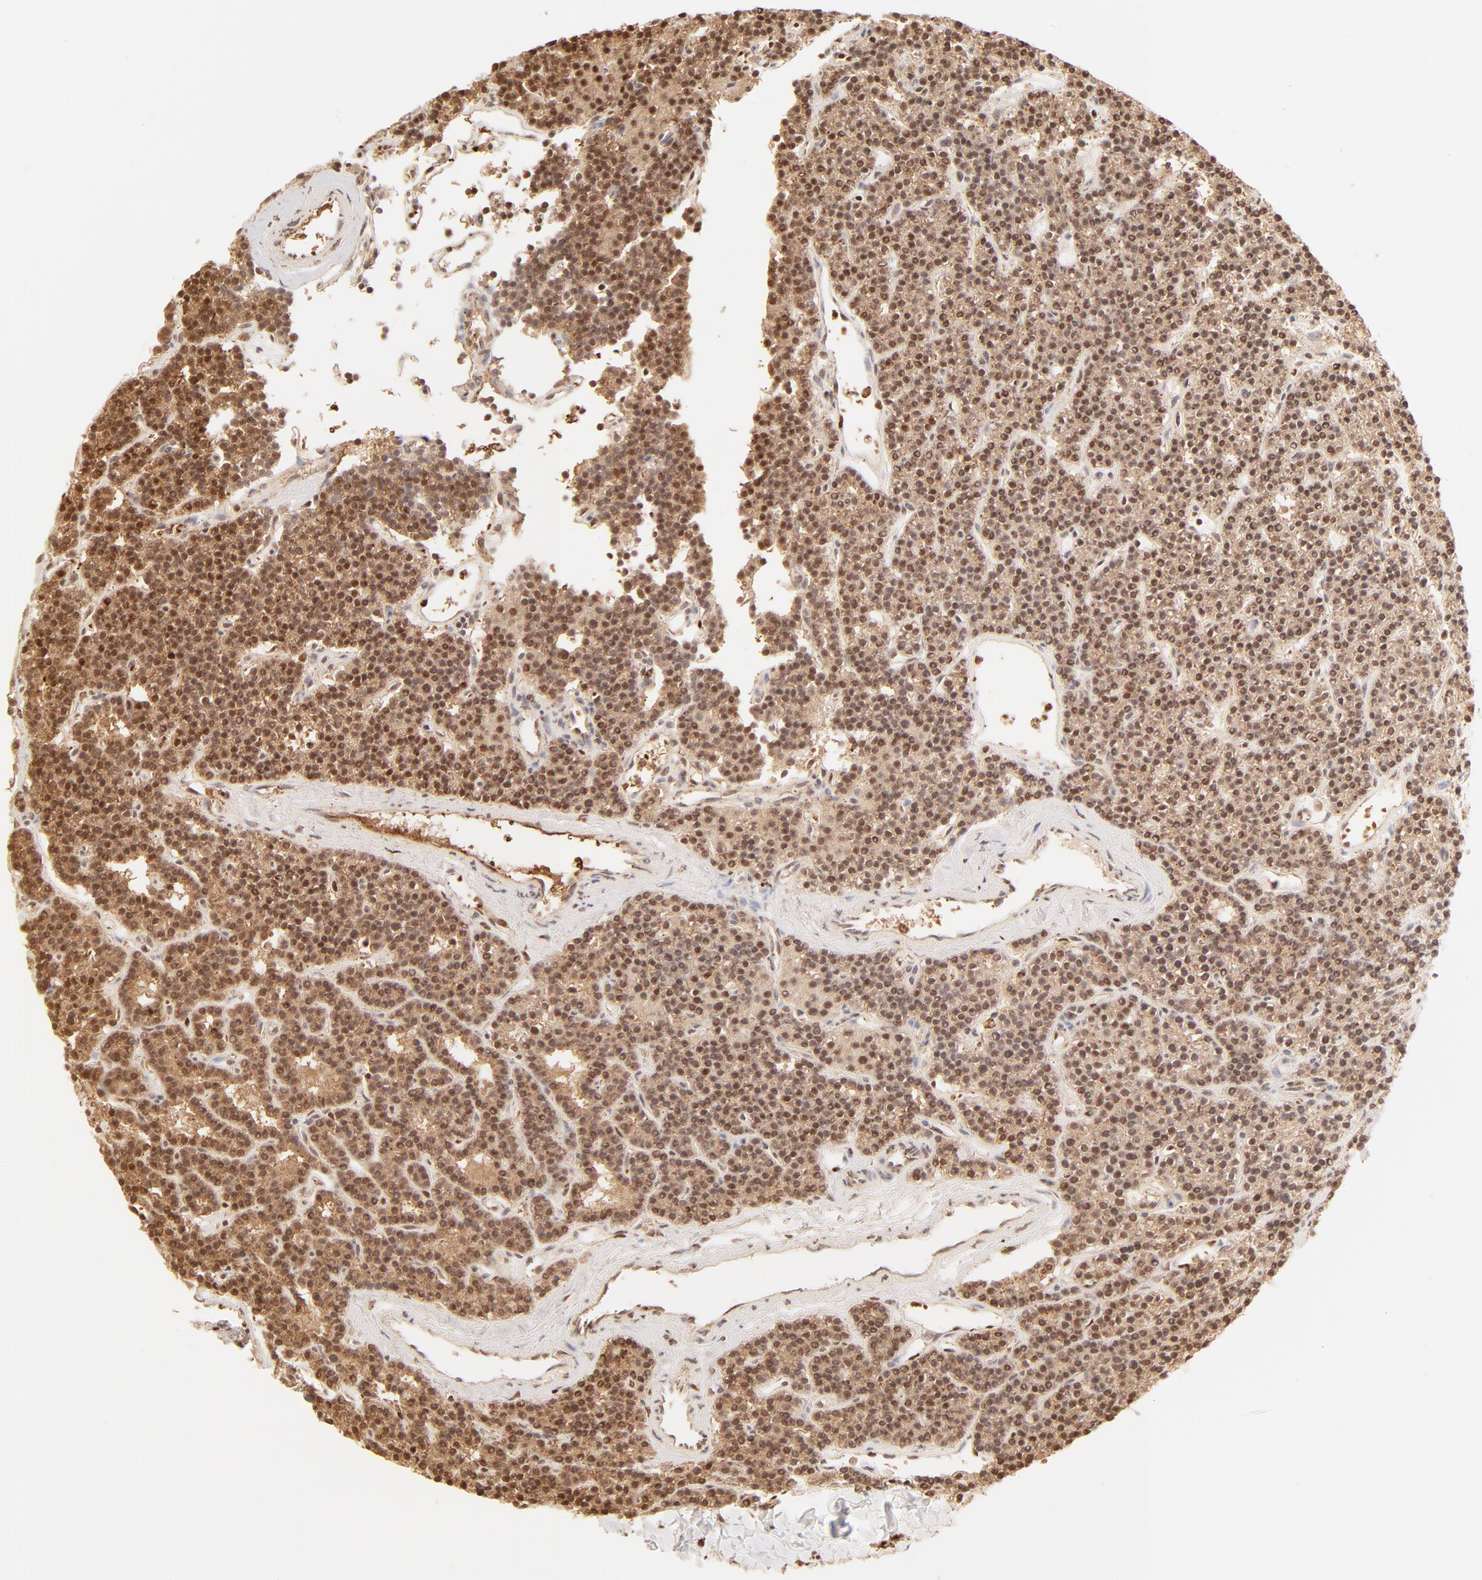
{"staining": {"intensity": "strong", "quantity": ">75%", "location": "cytoplasmic/membranous,nuclear"}, "tissue": "parathyroid gland", "cell_type": "Glandular cells", "image_type": "normal", "snomed": [{"axis": "morphology", "description": "Normal tissue, NOS"}, {"axis": "topography", "description": "Parathyroid gland"}], "caption": "DAB (3,3'-diaminobenzidine) immunohistochemical staining of normal parathyroid gland displays strong cytoplasmic/membranous,nuclear protein positivity in approximately >75% of glandular cells. The protein of interest is stained brown, and the nuclei are stained in blue (DAB (3,3'-diaminobenzidine) IHC with brightfield microscopy, high magnification).", "gene": "FAM50A", "patient": {"sex": "female", "age": 45}}